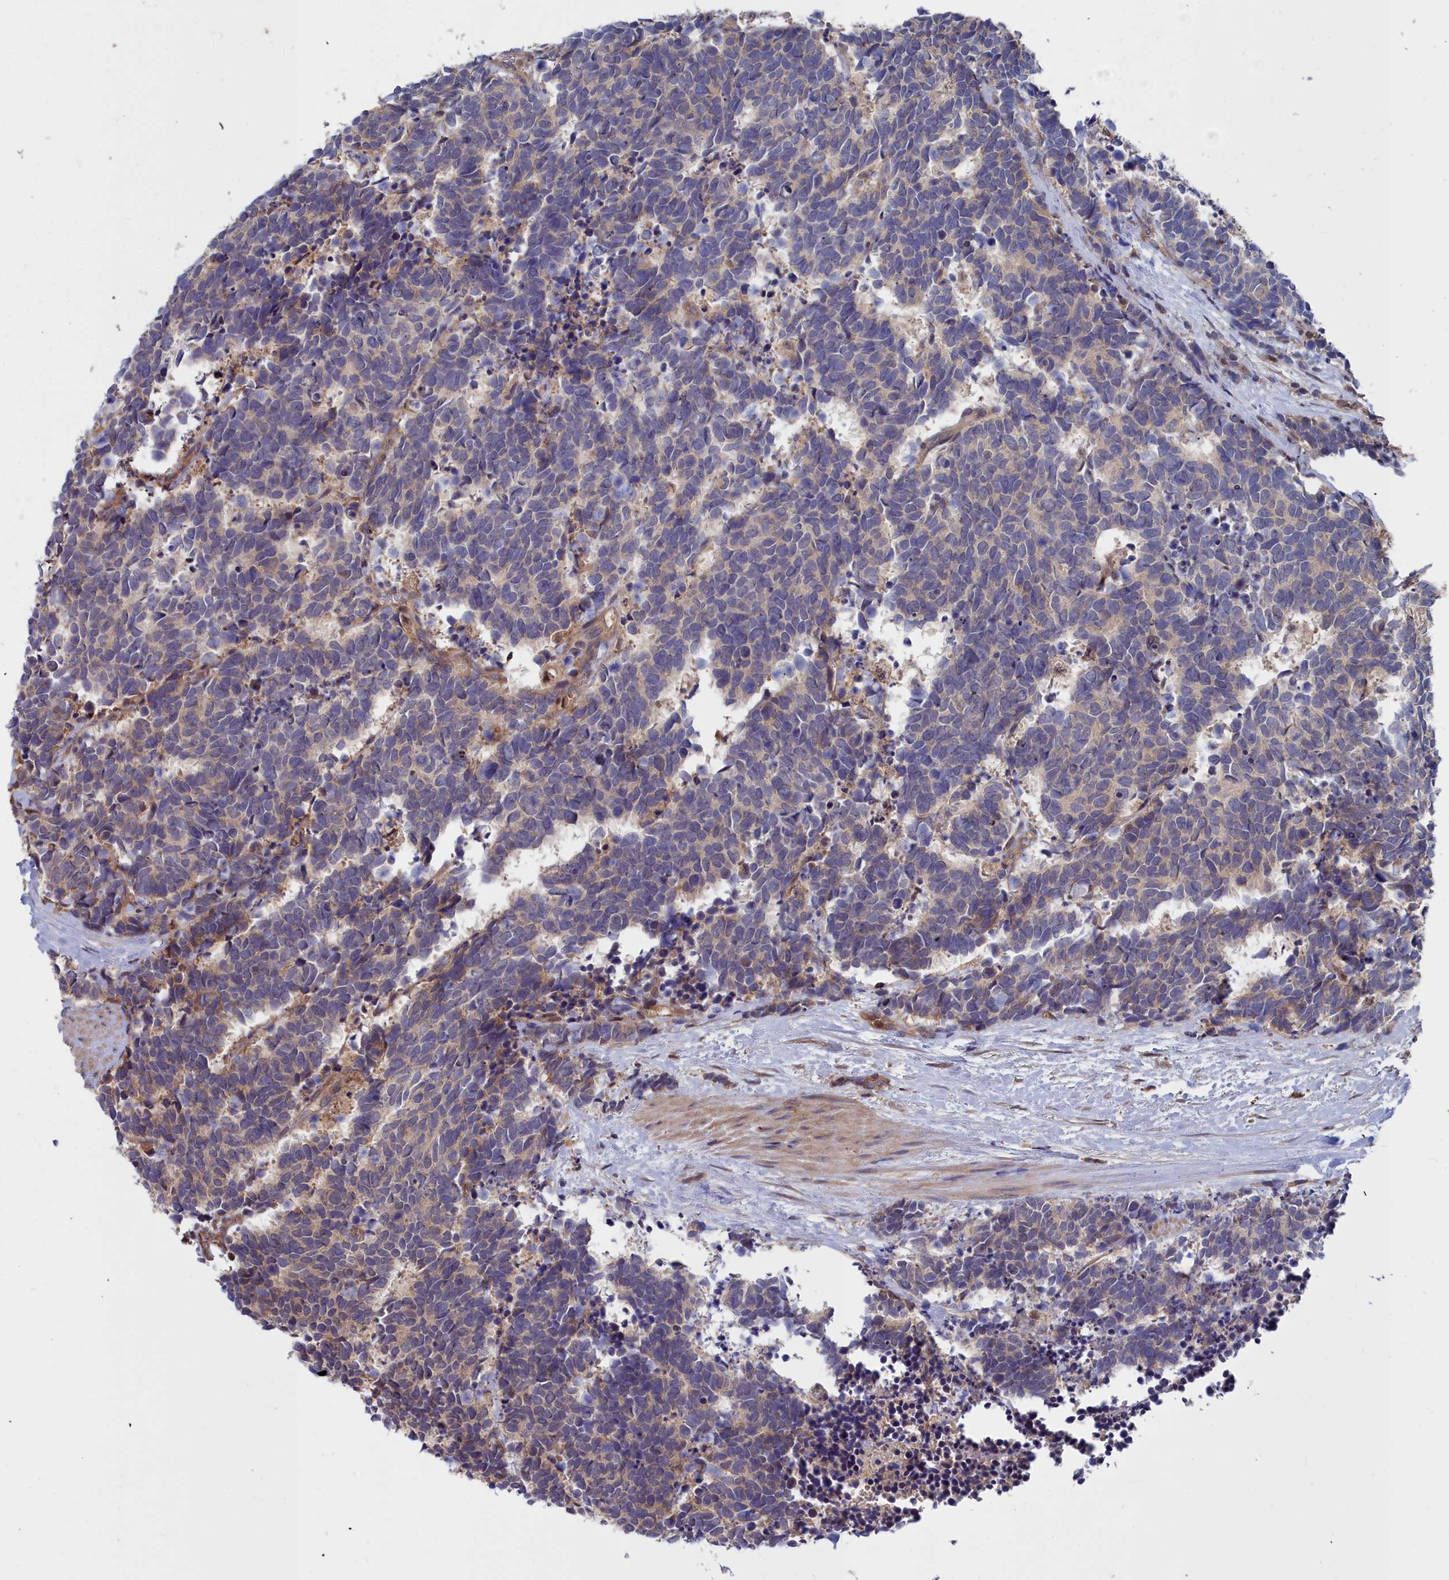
{"staining": {"intensity": "weak", "quantity": "25%-75%", "location": "cytoplasmic/membranous"}, "tissue": "carcinoid", "cell_type": "Tumor cells", "image_type": "cancer", "snomed": [{"axis": "morphology", "description": "Carcinoma, NOS"}, {"axis": "morphology", "description": "Carcinoid, malignant, NOS"}, {"axis": "topography", "description": "Prostate"}], "caption": "Weak cytoplasmic/membranous protein positivity is present in about 25%-75% of tumor cells in carcinoid.", "gene": "GFRA2", "patient": {"sex": "male", "age": 57}}